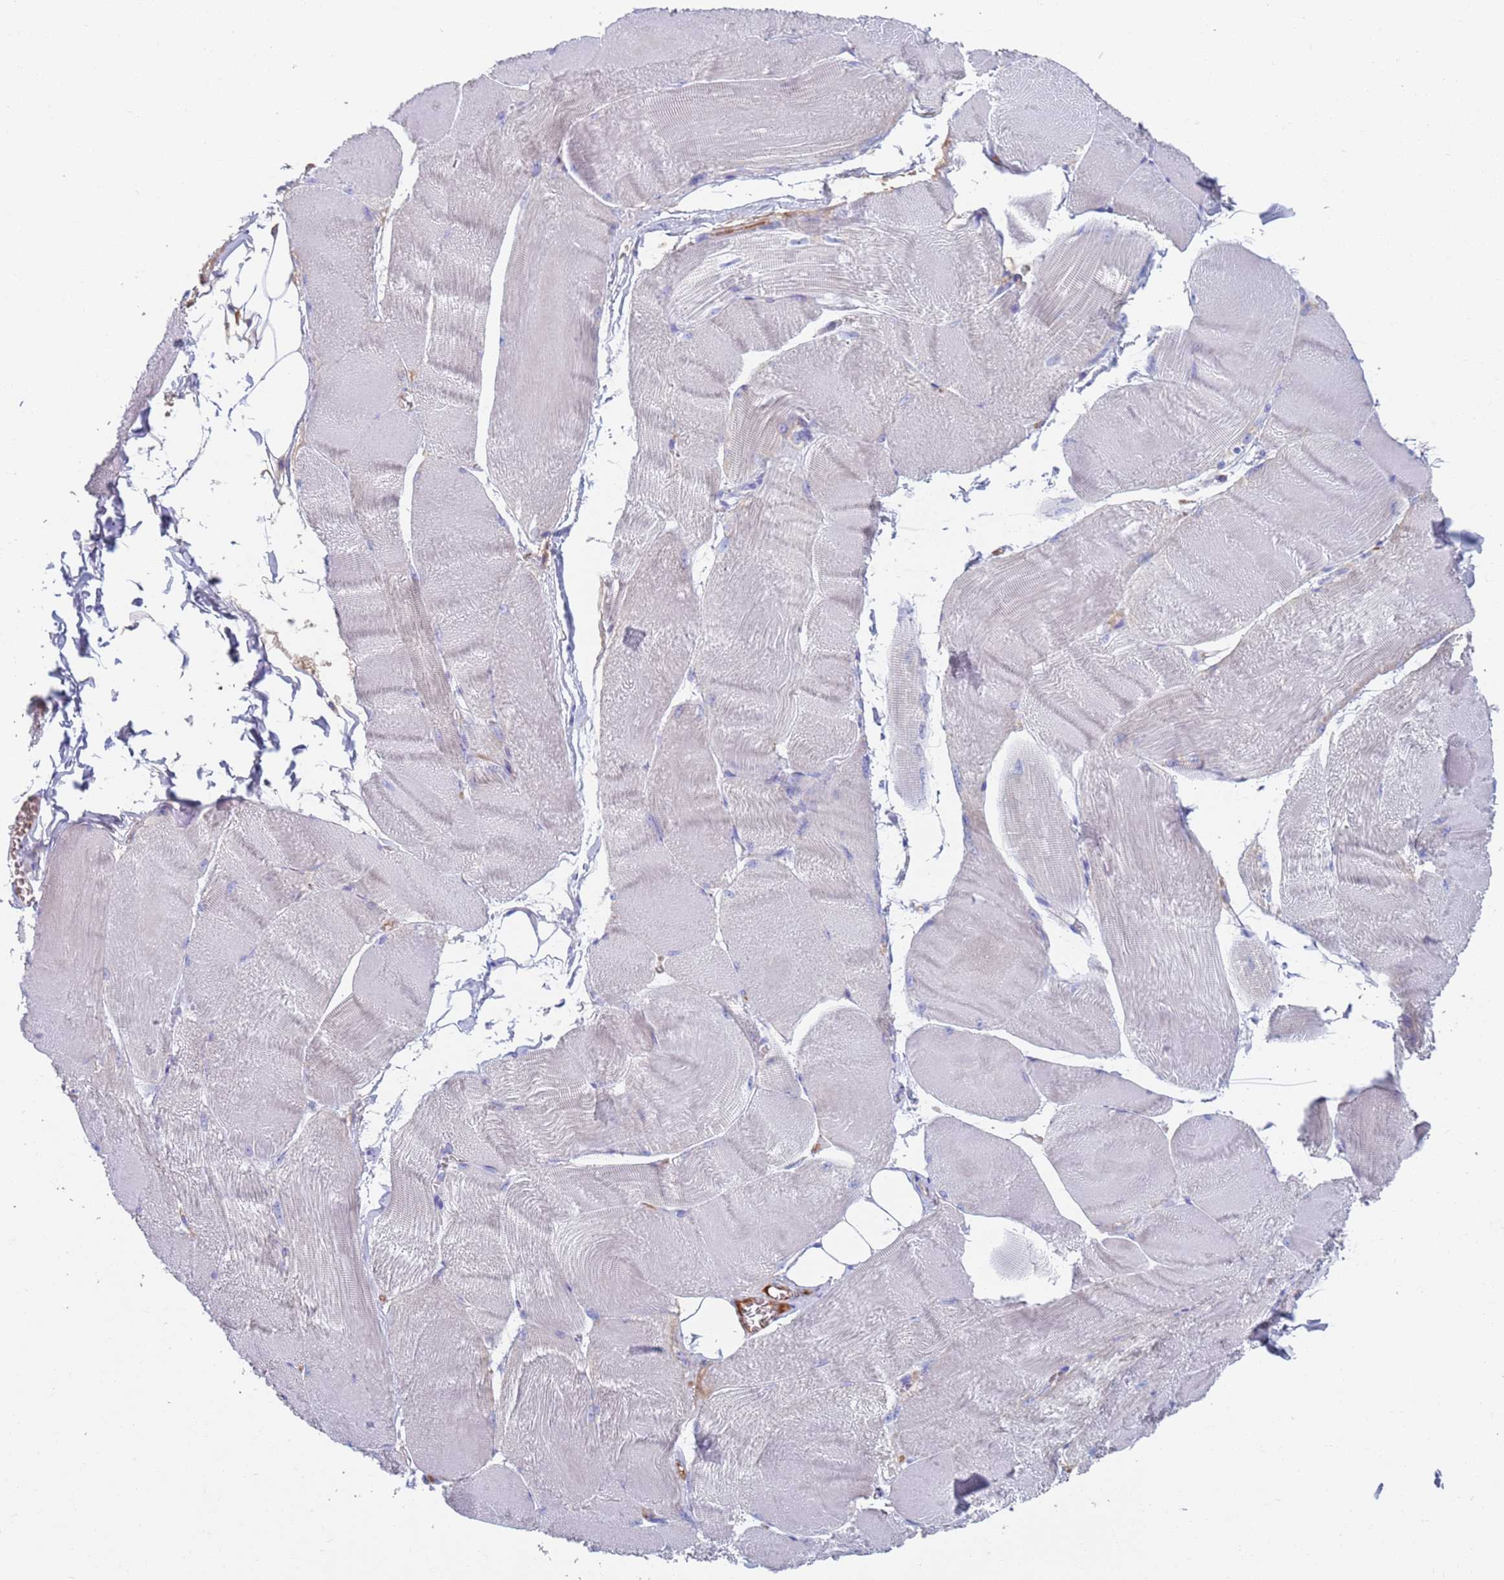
{"staining": {"intensity": "negative", "quantity": "none", "location": "none"}, "tissue": "skeletal muscle", "cell_type": "Myocytes", "image_type": "normal", "snomed": [{"axis": "morphology", "description": "Normal tissue, NOS"}, {"axis": "morphology", "description": "Basal cell carcinoma"}, {"axis": "topography", "description": "Skeletal muscle"}], "caption": "Immunohistochemistry (IHC) histopathology image of unremarkable skeletal muscle: human skeletal muscle stained with DAB (3,3'-diaminobenzidine) reveals no significant protein staining in myocytes. (DAB (3,3'-diaminobenzidine) immunohistochemistry with hematoxylin counter stain).", "gene": "MRPL22", "patient": {"sex": "female", "age": 64}}